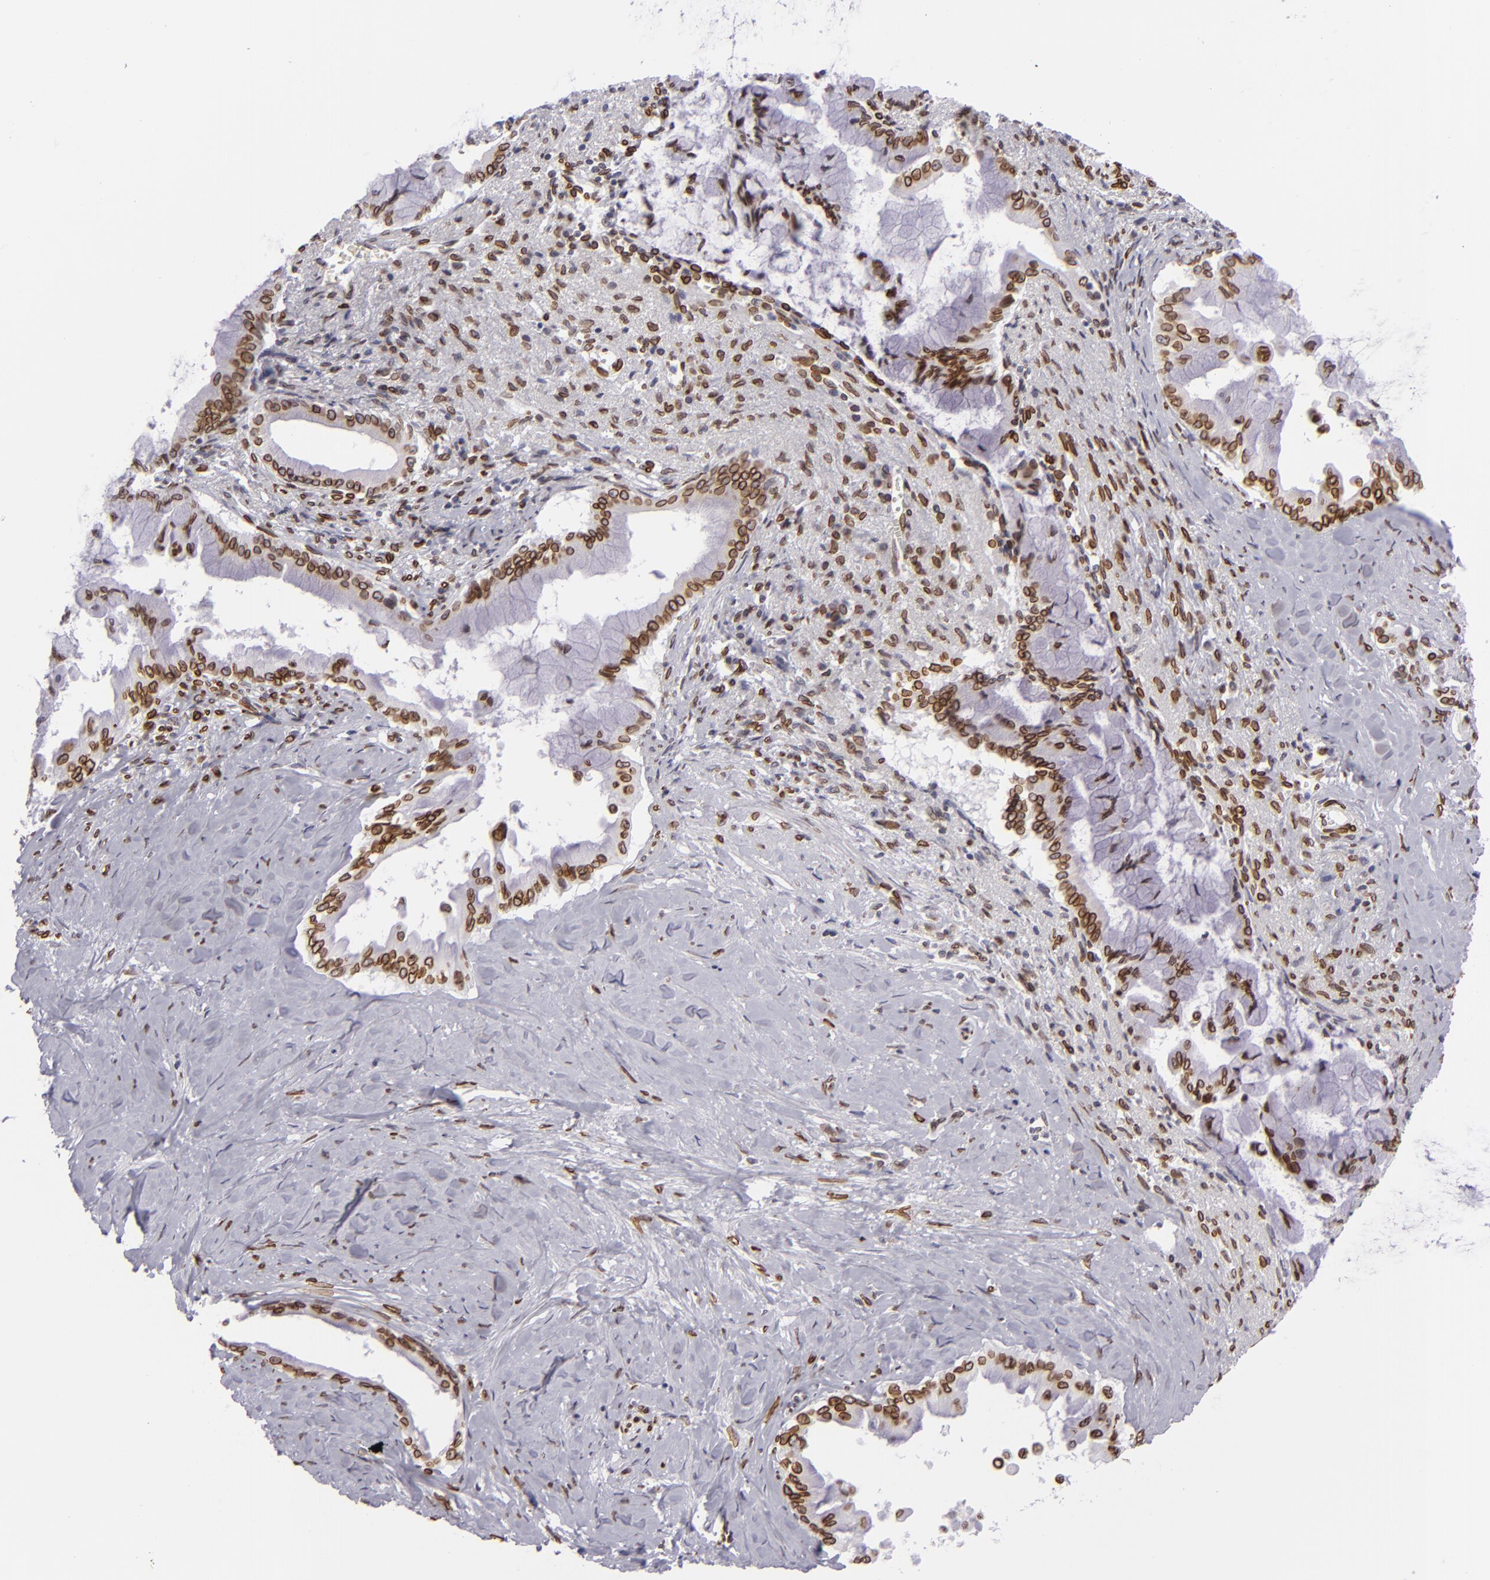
{"staining": {"intensity": "moderate", "quantity": ">75%", "location": "nuclear"}, "tissue": "pancreatic cancer", "cell_type": "Tumor cells", "image_type": "cancer", "snomed": [{"axis": "morphology", "description": "Adenocarcinoma, NOS"}, {"axis": "topography", "description": "Pancreas"}], "caption": "This histopathology image displays immunohistochemistry staining of pancreatic cancer (adenocarcinoma), with medium moderate nuclear expression in about >75% of tumor cells.", "gene": "EMD", "patient": {"sex": "male", "age": 59}}